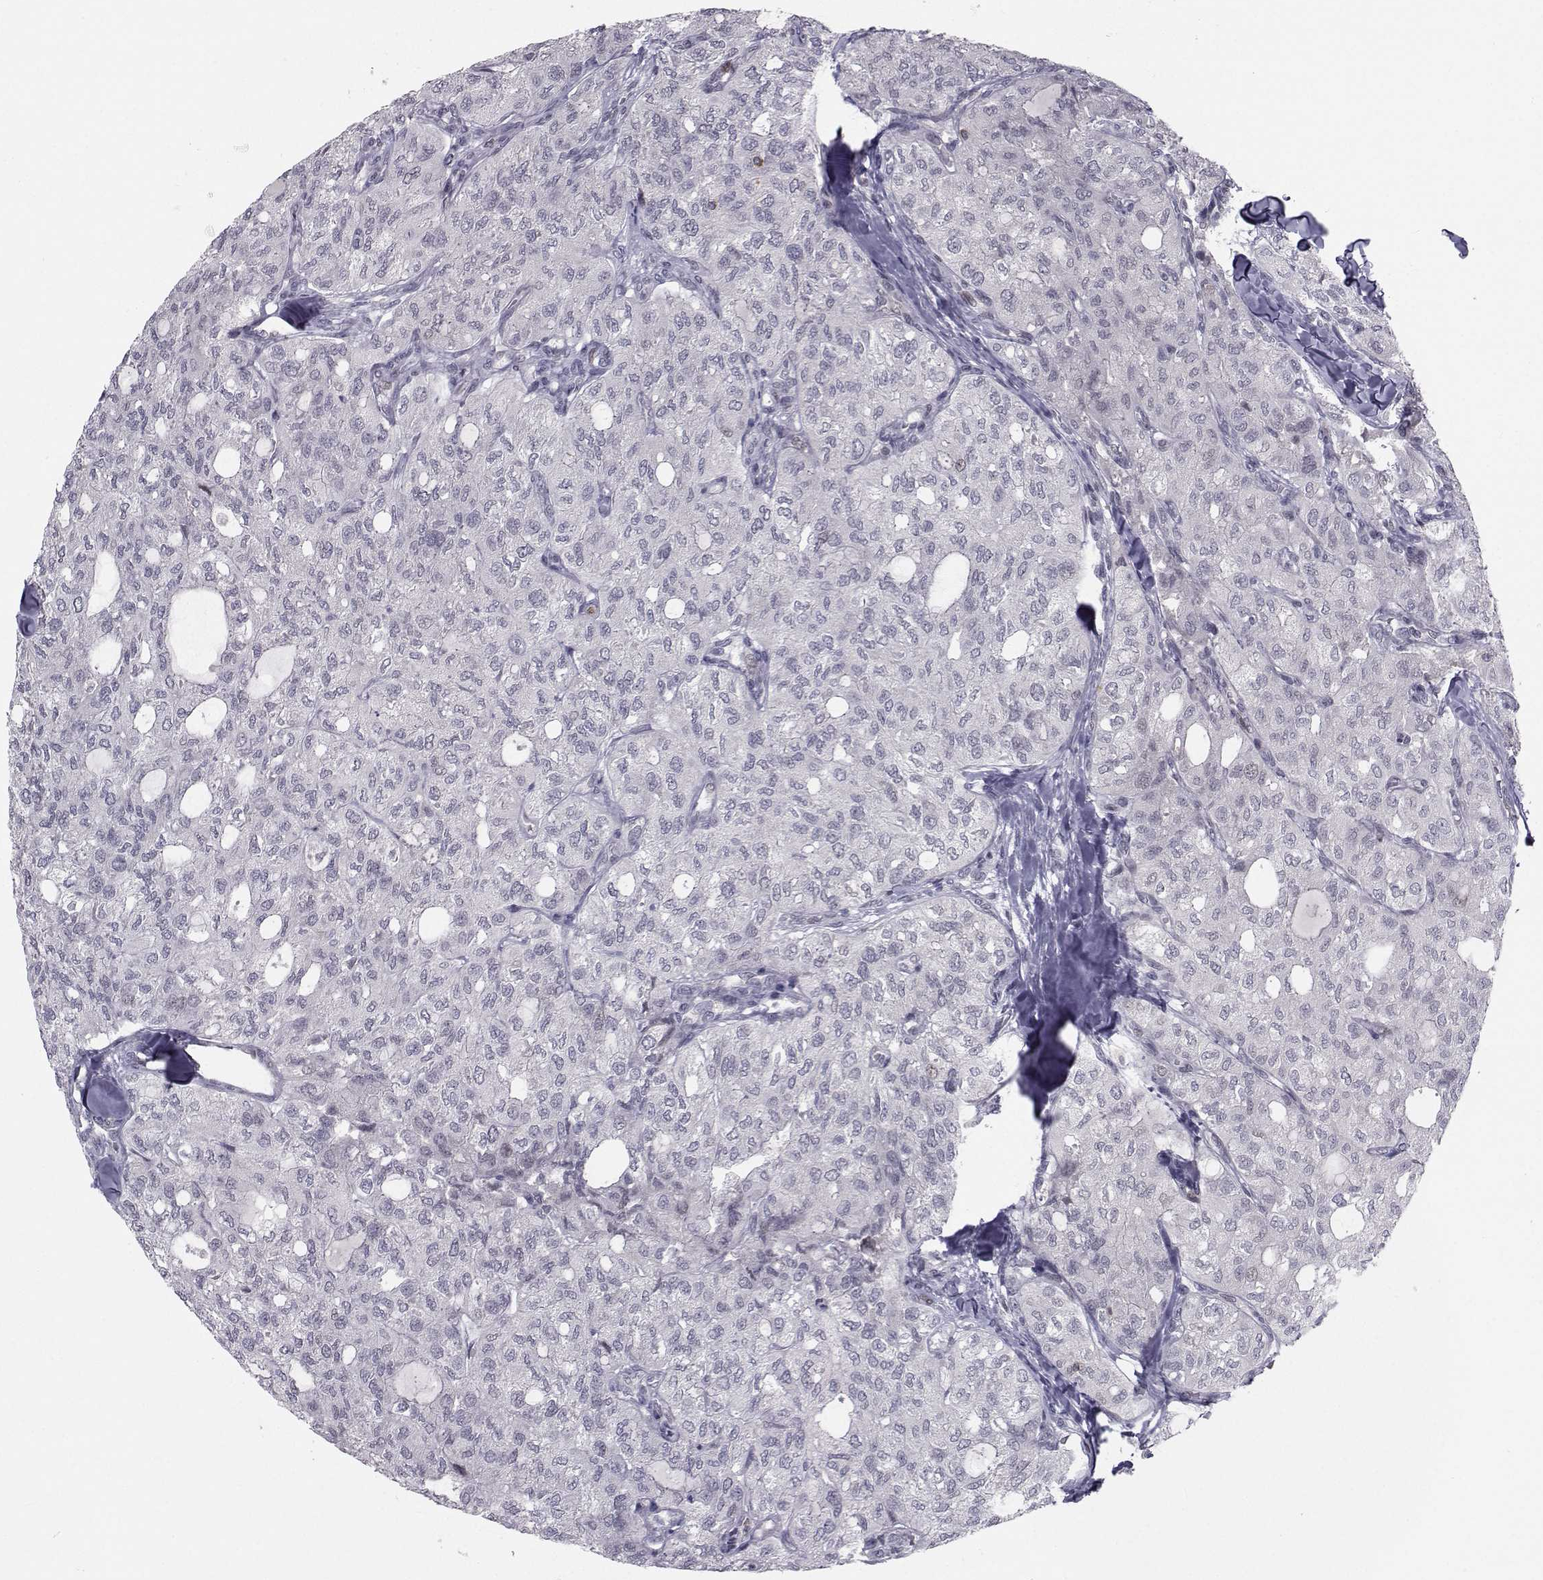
{"staining": {"intensity": "negative", "quantity": "none", "location": "none"}, "tissue": "thyroid cancer", "cell_type": "Tumor cells", "image_type": "cancer", "snomed": [{"axis": "morphology", "description": "Follicular adenoma carcinoma, NOS"}, {"axis": "topography", "description": "Thyroid gland"}], "caption": "IHC image of human thyroid cancer (follicular adenoma carcinoma) stained for a protein (brown), which displays no staining in tumor cells.", "gene": "PCP4L1", "patient": {"sex": "male", "age": 75}}